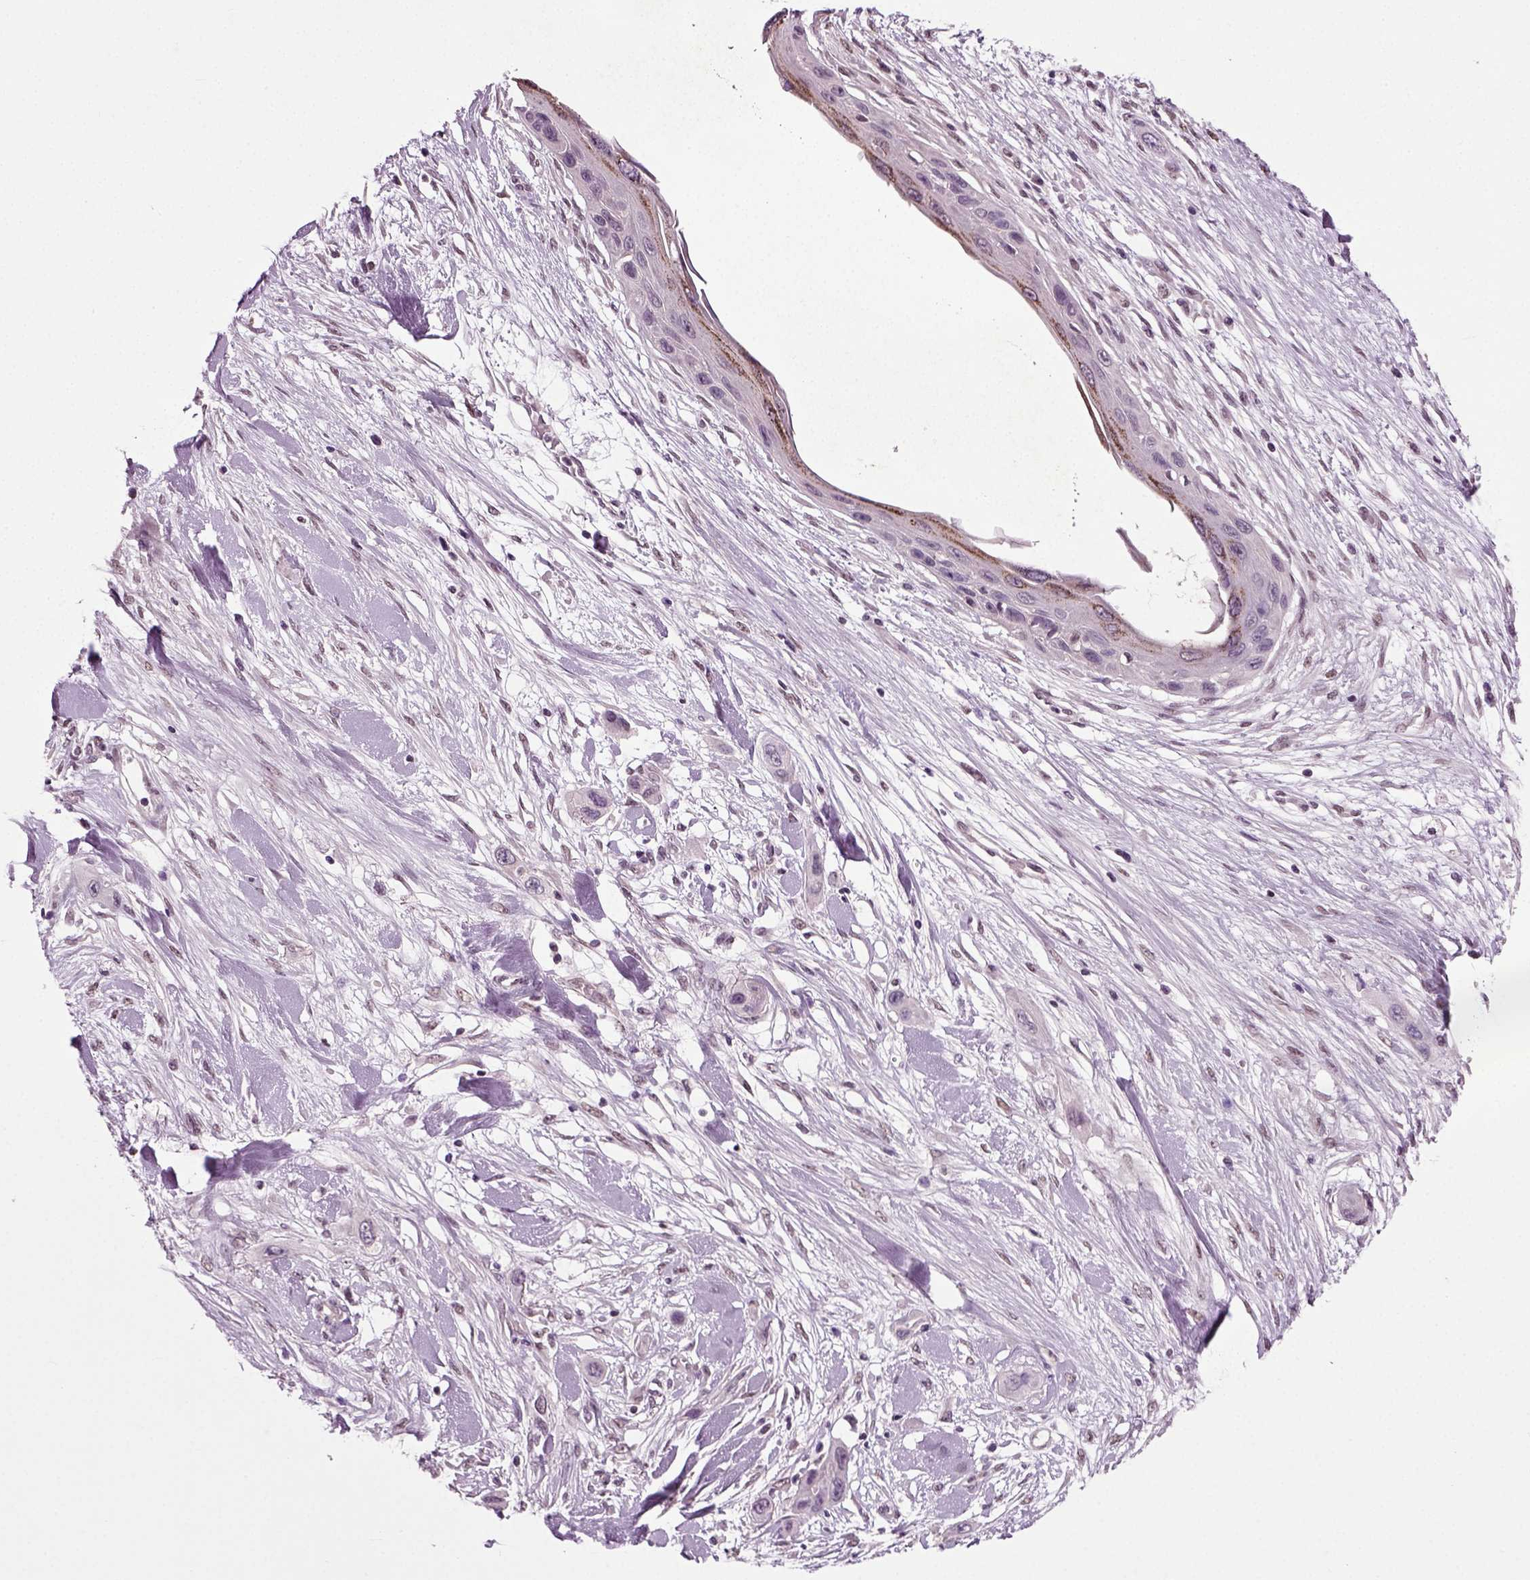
{"staining": {"intensity": "negative", "quantity": "none", "location": "none"}, "tissue": "skin cancer", "cell_type": "Tumor cells", "image_type": "cancer", "snomed": [{"axis": "morphology", "description": "Squamous cell carcinoma, NOS"}, {"axis": "topography", "description": "Skin"}], "caption": "Immunohistochemistry (IHC) of skin cancer demonstrates no positivity in tumor cells.", "gene": "RCOR3", "patient": {"sex": "male", "age": 79}}